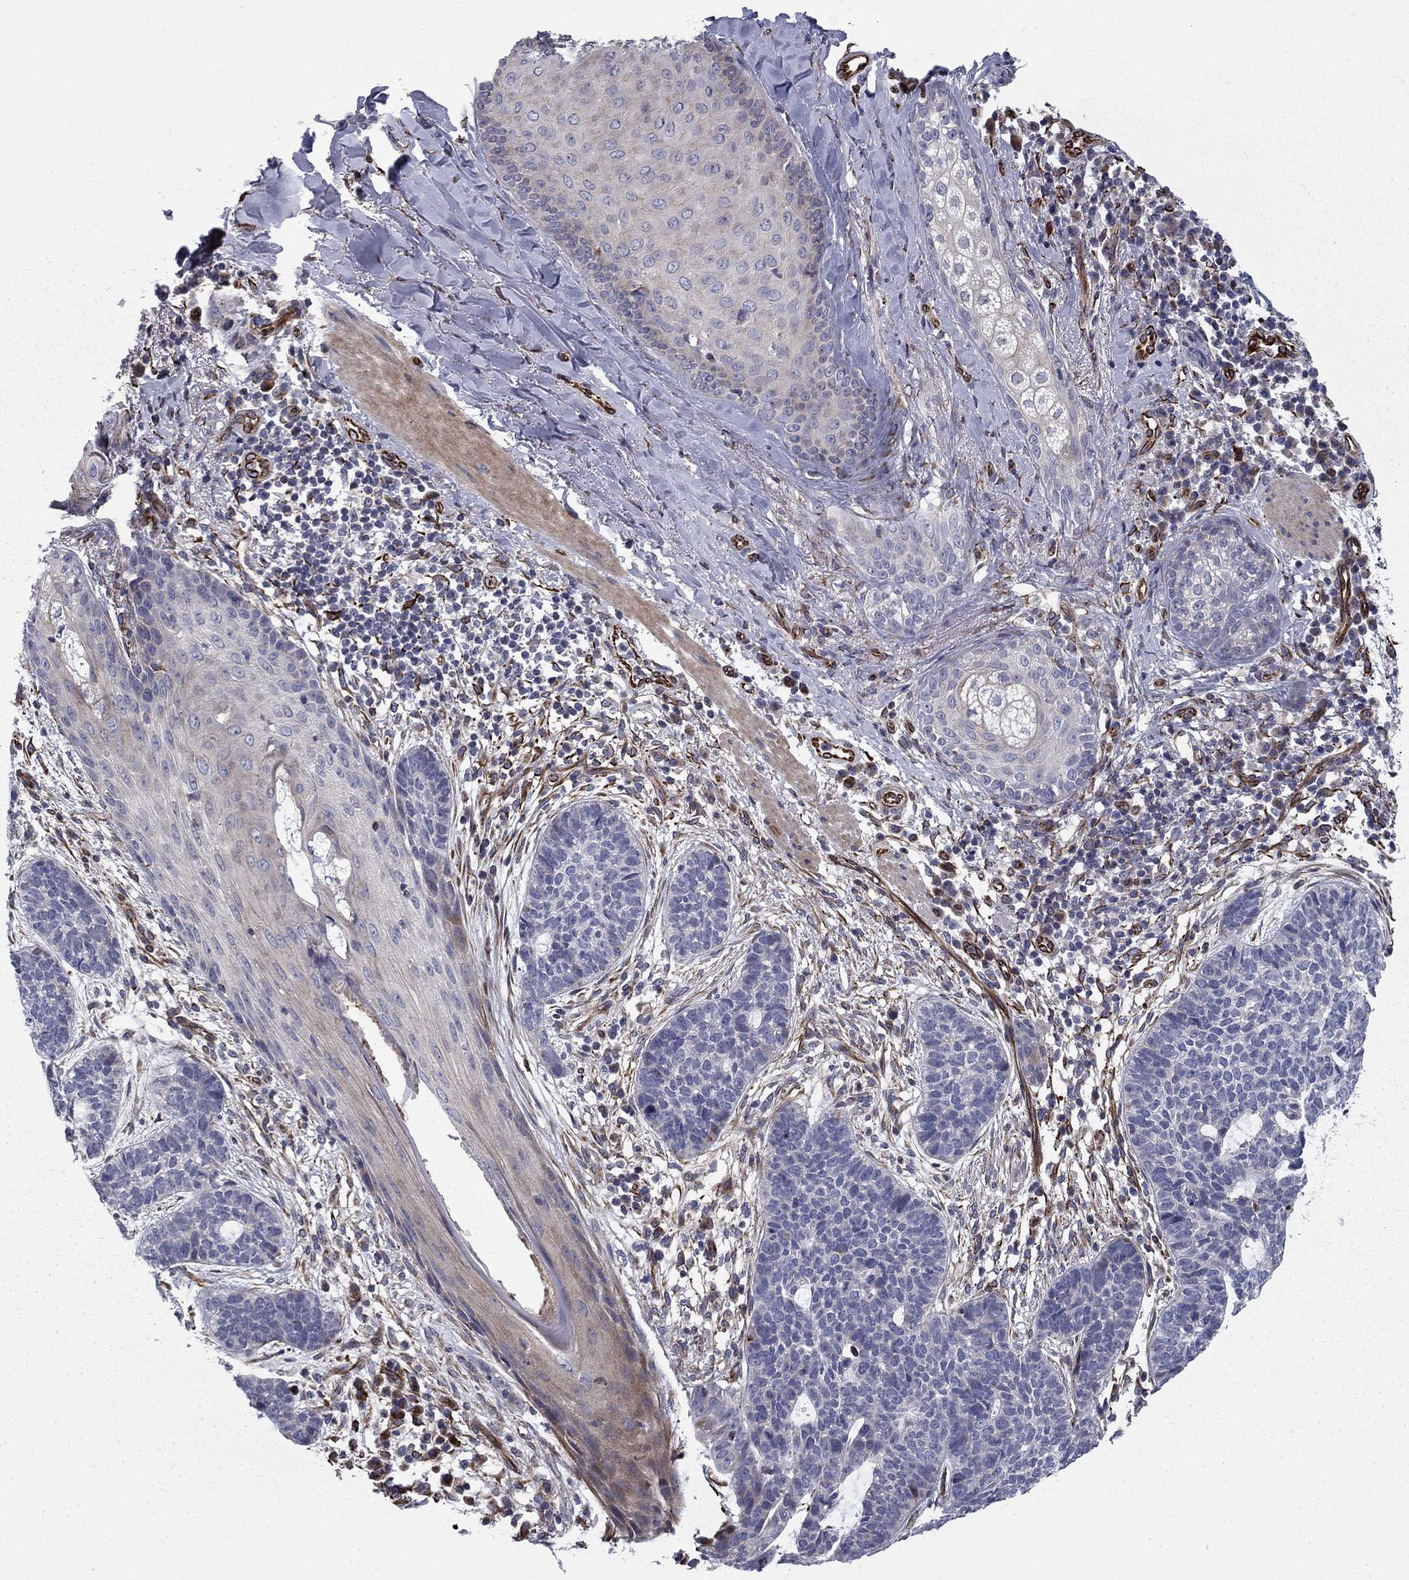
{"staining": {"intensity": "negative", "quantity": "none", "location": "none"}, "tissue": "skin cancer", "cell_type": "Tumor cells", "image_type": "cancer", "snomed": [{"axis": "morphology", "description": "Squamous cell carcinoma, NOS"}, {"axis": "topography", "description": "Skin"}], "caption": "Skin cancer (squamous cell carcinoma) stained for a protein using immunohistochemistry demonstrates no positivity tumor cells.", "gene": "CLSTN1", "patient": {"sex": "male", "age": 88}}